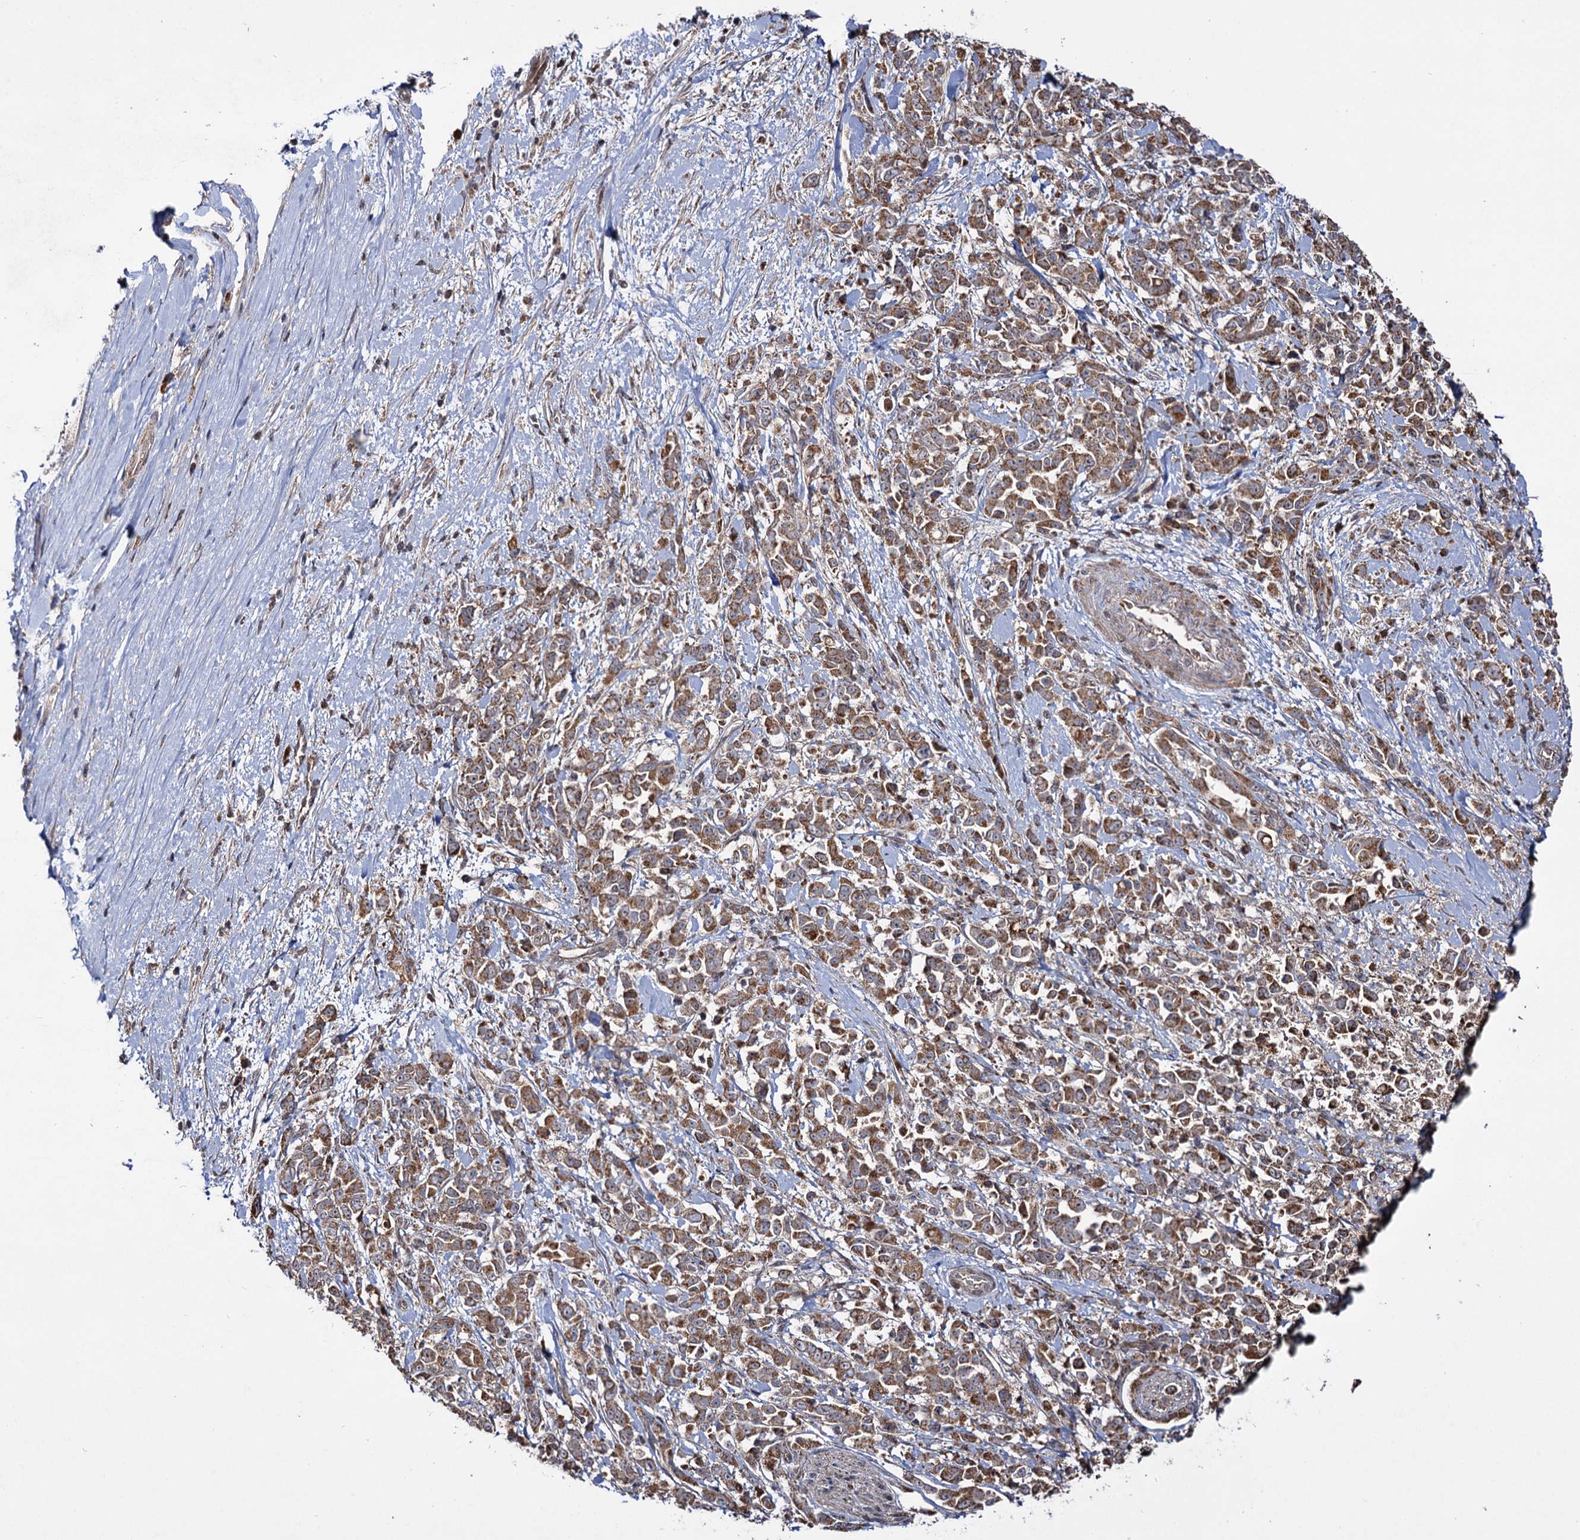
{"staining": {"intensity": "moderate", "quantity": ">75%", "location": "cytoplasmic/membranous"}, "tissue": "pancreatic cancer", "cell_type": "Tumor cells", "image_type": "cancer", "snomed": [{"axis": "morphology", "description": "Normal tissue, NOS"}, {"axis": "morphology", "description": "Adenocarcinoma, NOS"}, {"axis": "topography", "description": "Pancreas"}], "caption": "Protein positivity by IHC demonstrates moderate cytoplasmic/membranous staining in about >75% of tumor cells in pancreatic cancer.", "gene": "CEP76", "patient": {"sex": "female", "age": 64}}